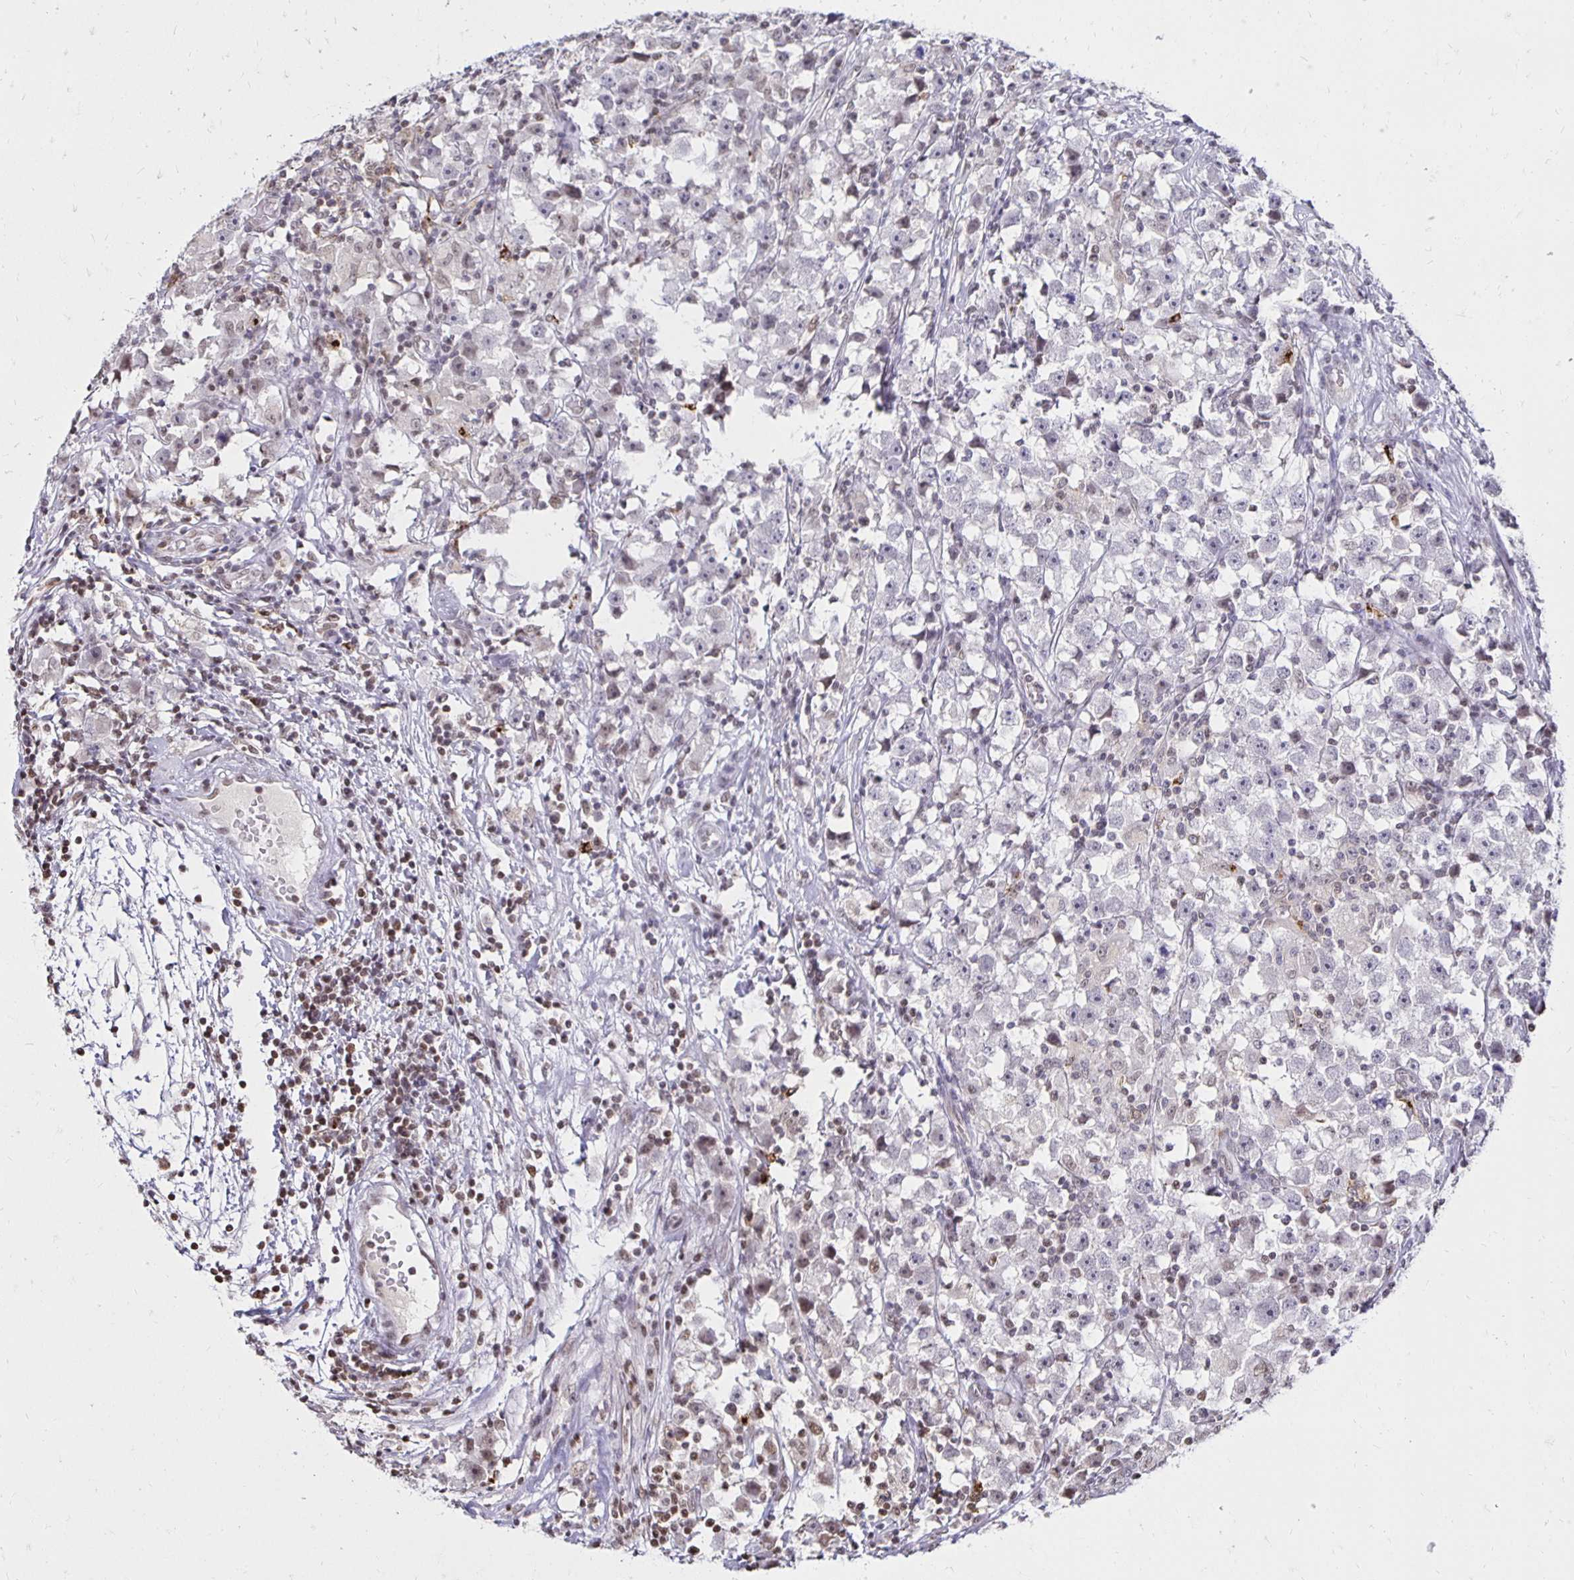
{"staining": {"intensity": "moderate", "quantity": "<25%", "location": "nuclear"}, "tissue": "testis cancer", "cell_type": "Tumor cells", "image_type": "cancer", "snomed": [{"axis": "morphology", "description": "Seminoma, NOS"}, {"axis": "topography", "description": "Testis"}], "caption": "Moderate nuclear positivity is appreciated in approximately <25% of tumor cells in testis seminoma.", "gene": "ZNF579", "patient": {"sex": "male", "age": 33}}